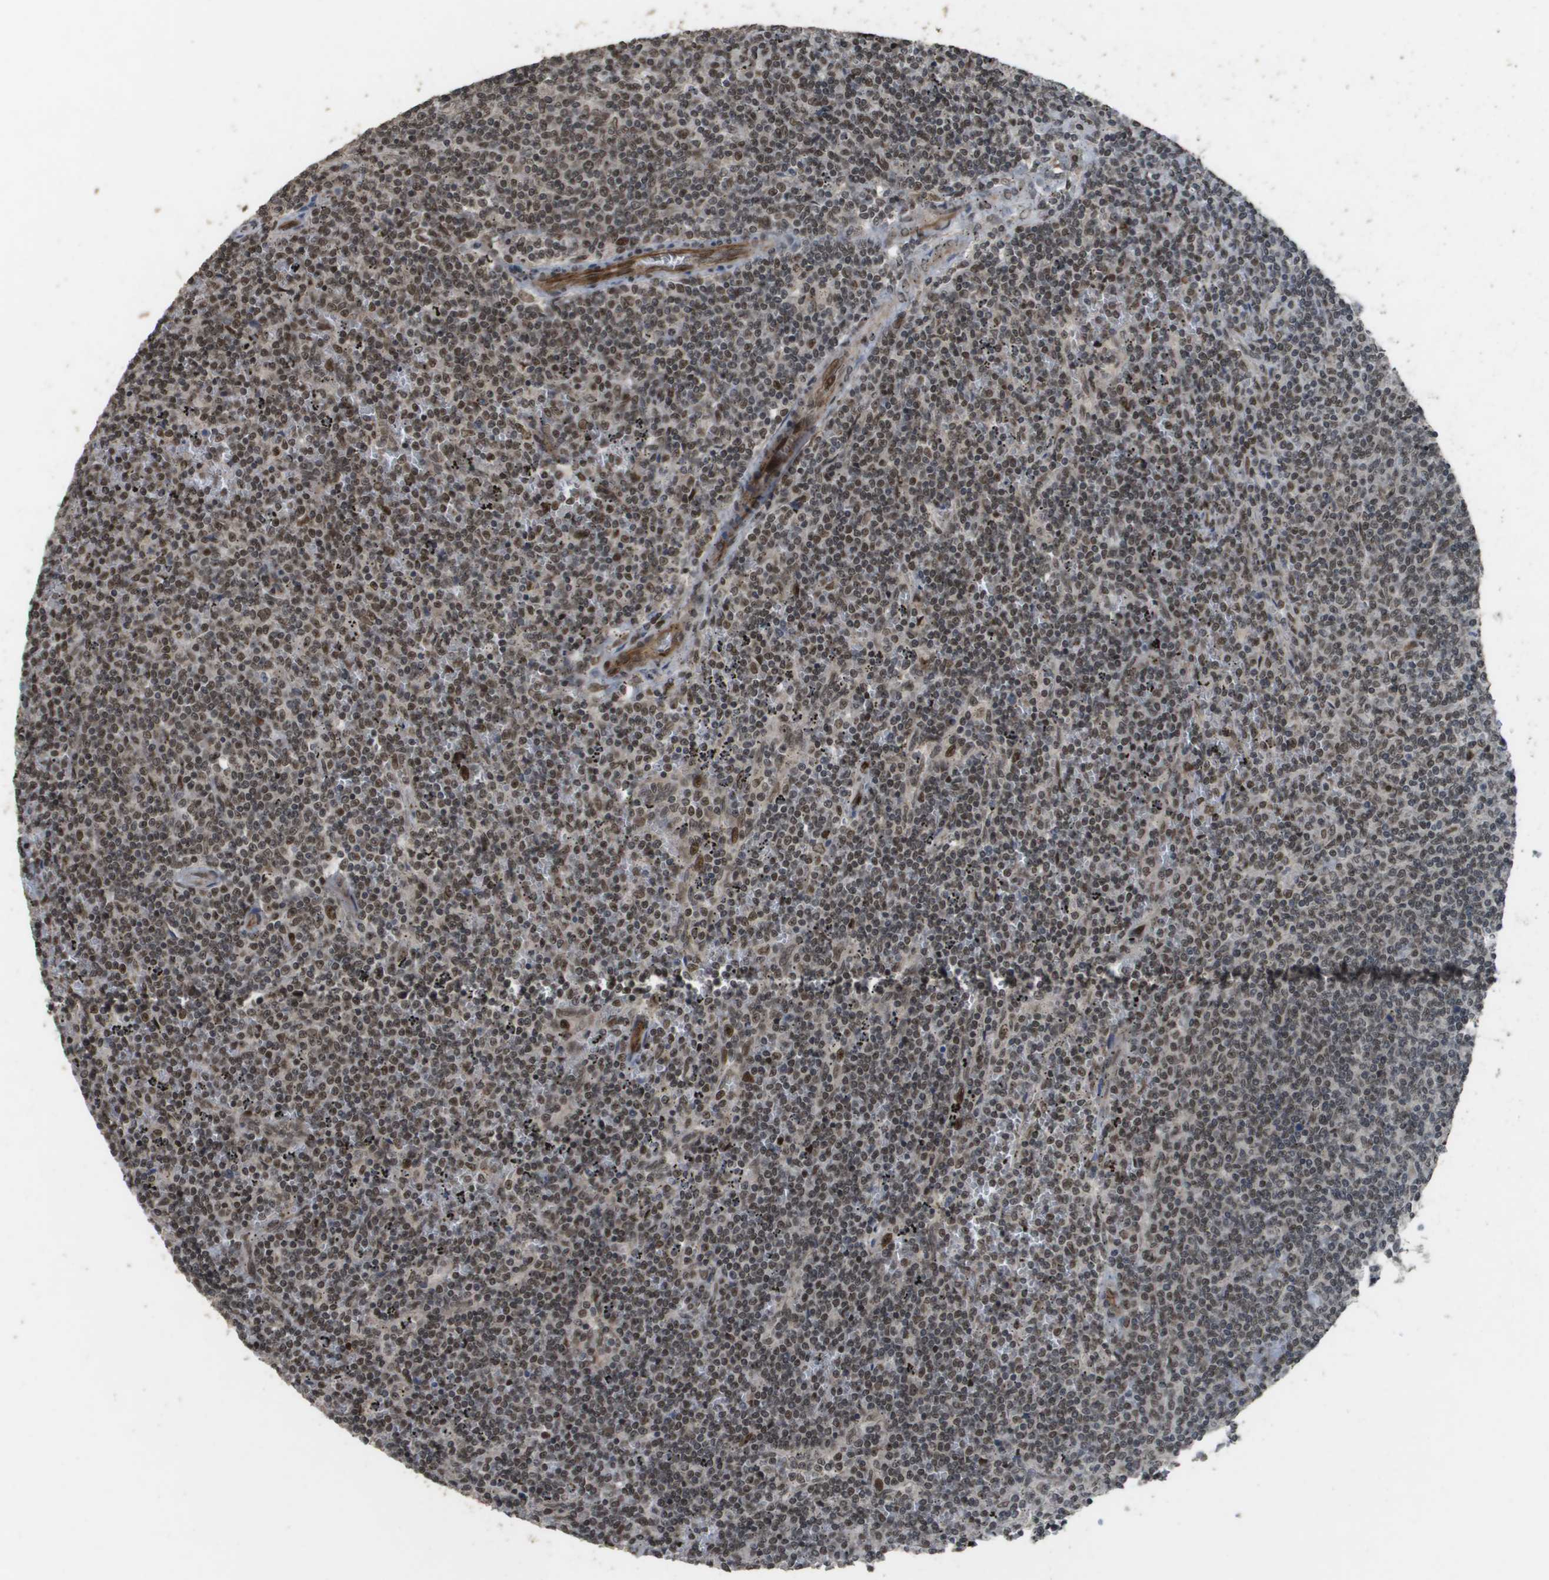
{"staining": {"intensity": "moderate", "quantity": ">75%", "location": "nuclear"}, "tissue": "lymphoma", "cell_type": "Tumor cells", "image_type": "cancer", "snomed": [{"axis": "morphology", "description": "Malignant lymphoma, non-Hodgkin's type, Low grade"}, {"axis": "topography", "description": "Spleen"}], "caption": "A photomicrograph of human malignant lymphoma, non-Hodgkin's type (low-grade) stained for a protein displays moderate nuclear brown staining in tumor cells.", "gene": "KAT5", "patient": {"sex": "female", "age": 50}}